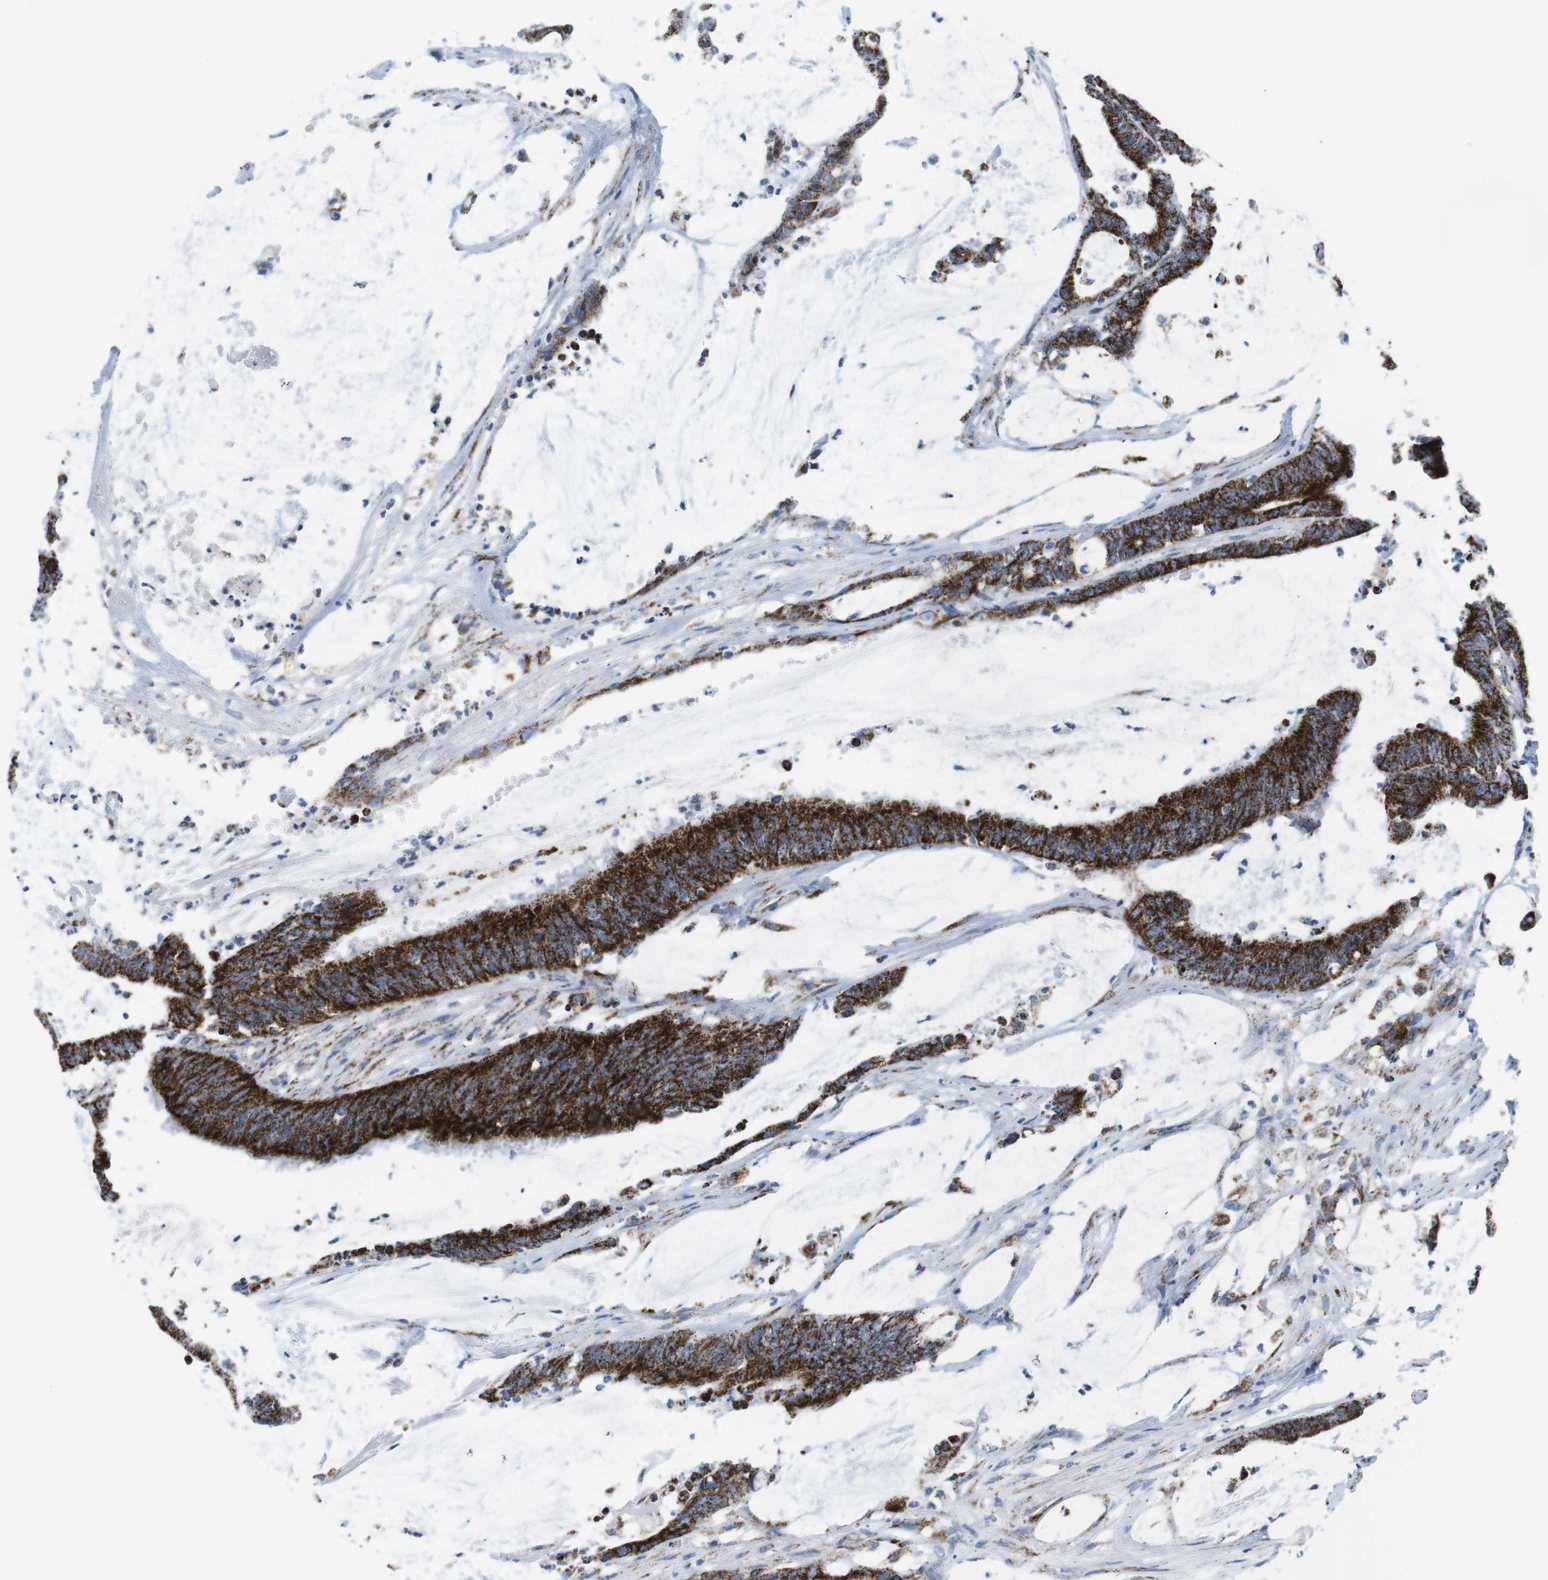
{"staining": {"intensity": "strong", "quantity": ">75%", "location": "cytoplasmic/membranous"}, "tissue": "colorectal cancer", "cell_type": "Tumor cells", "image_type": "cancer", "snomed": [{"axis": "morphology", "description": "Adenocarcinoma, NOS"}, {"axis": "topography", "description": "Rectum"}], "caption": "Colorectal adenocarcinoma stained with a protein marker reveals strong staining in tumor cells.", "gene": "ATP5PO", "patient": {"sex": "female", "age": 66}}